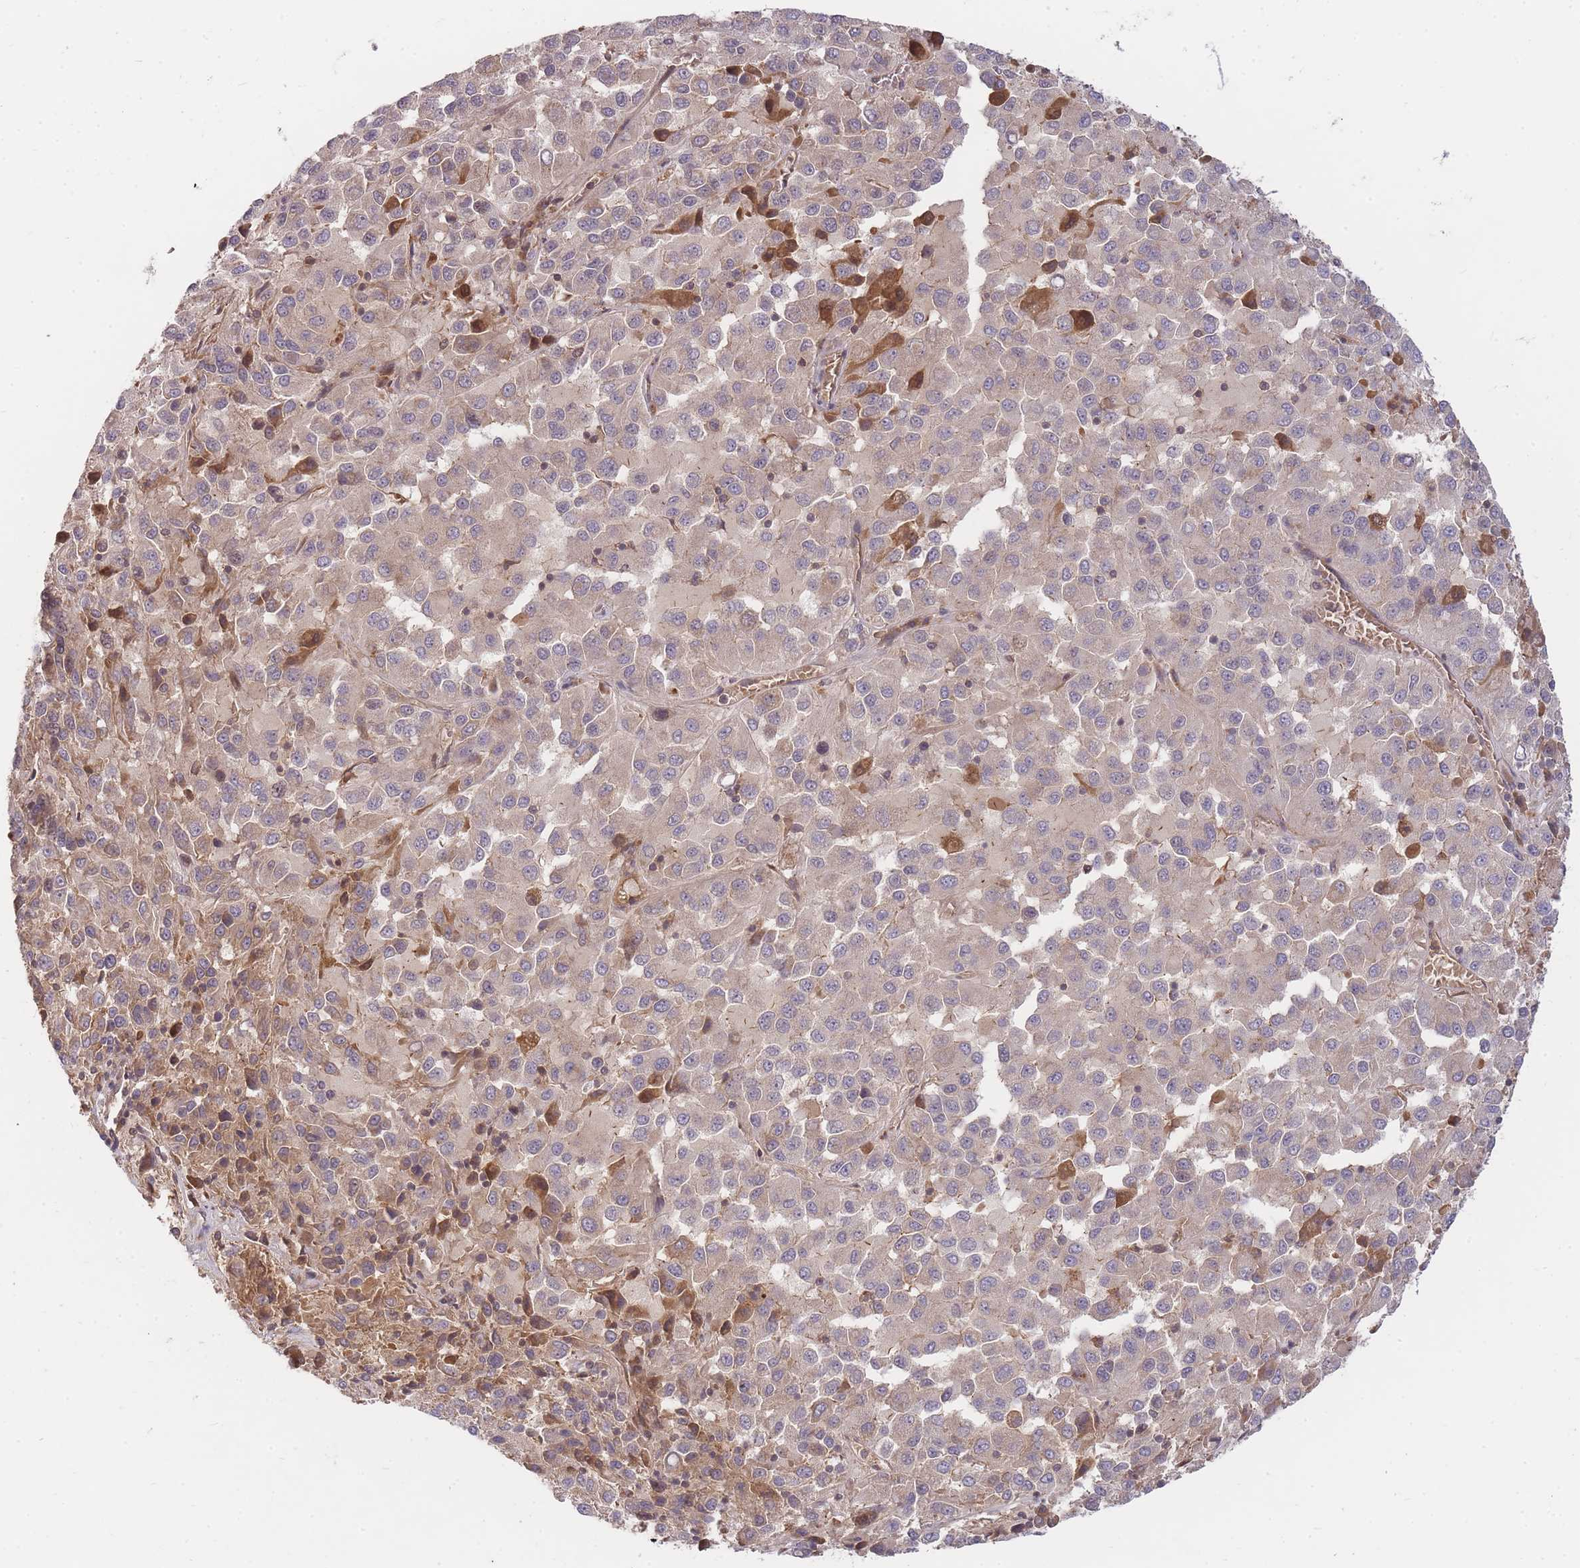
{"staining": {"intensity": "weak", "quantity": "25%-75%", "location": "cytoplasmic/membranous"}, "tissue": "melanoma", "cell_type": "Tumor cells", "image_type": "cancer", "snomed": [{"axis": "morphology", "description": "Malignant melanoma, Metastatic site"}, {"axis": "topography", "description": "Lung"}], "caption": "Immunohistochemical staining of melanoma reveals weak cytoplasmic/membranous protein expression in about 25%-75% of tumor cells.", "gene": "RALGDS", "patient": {"sex": "male", "age": 64}}